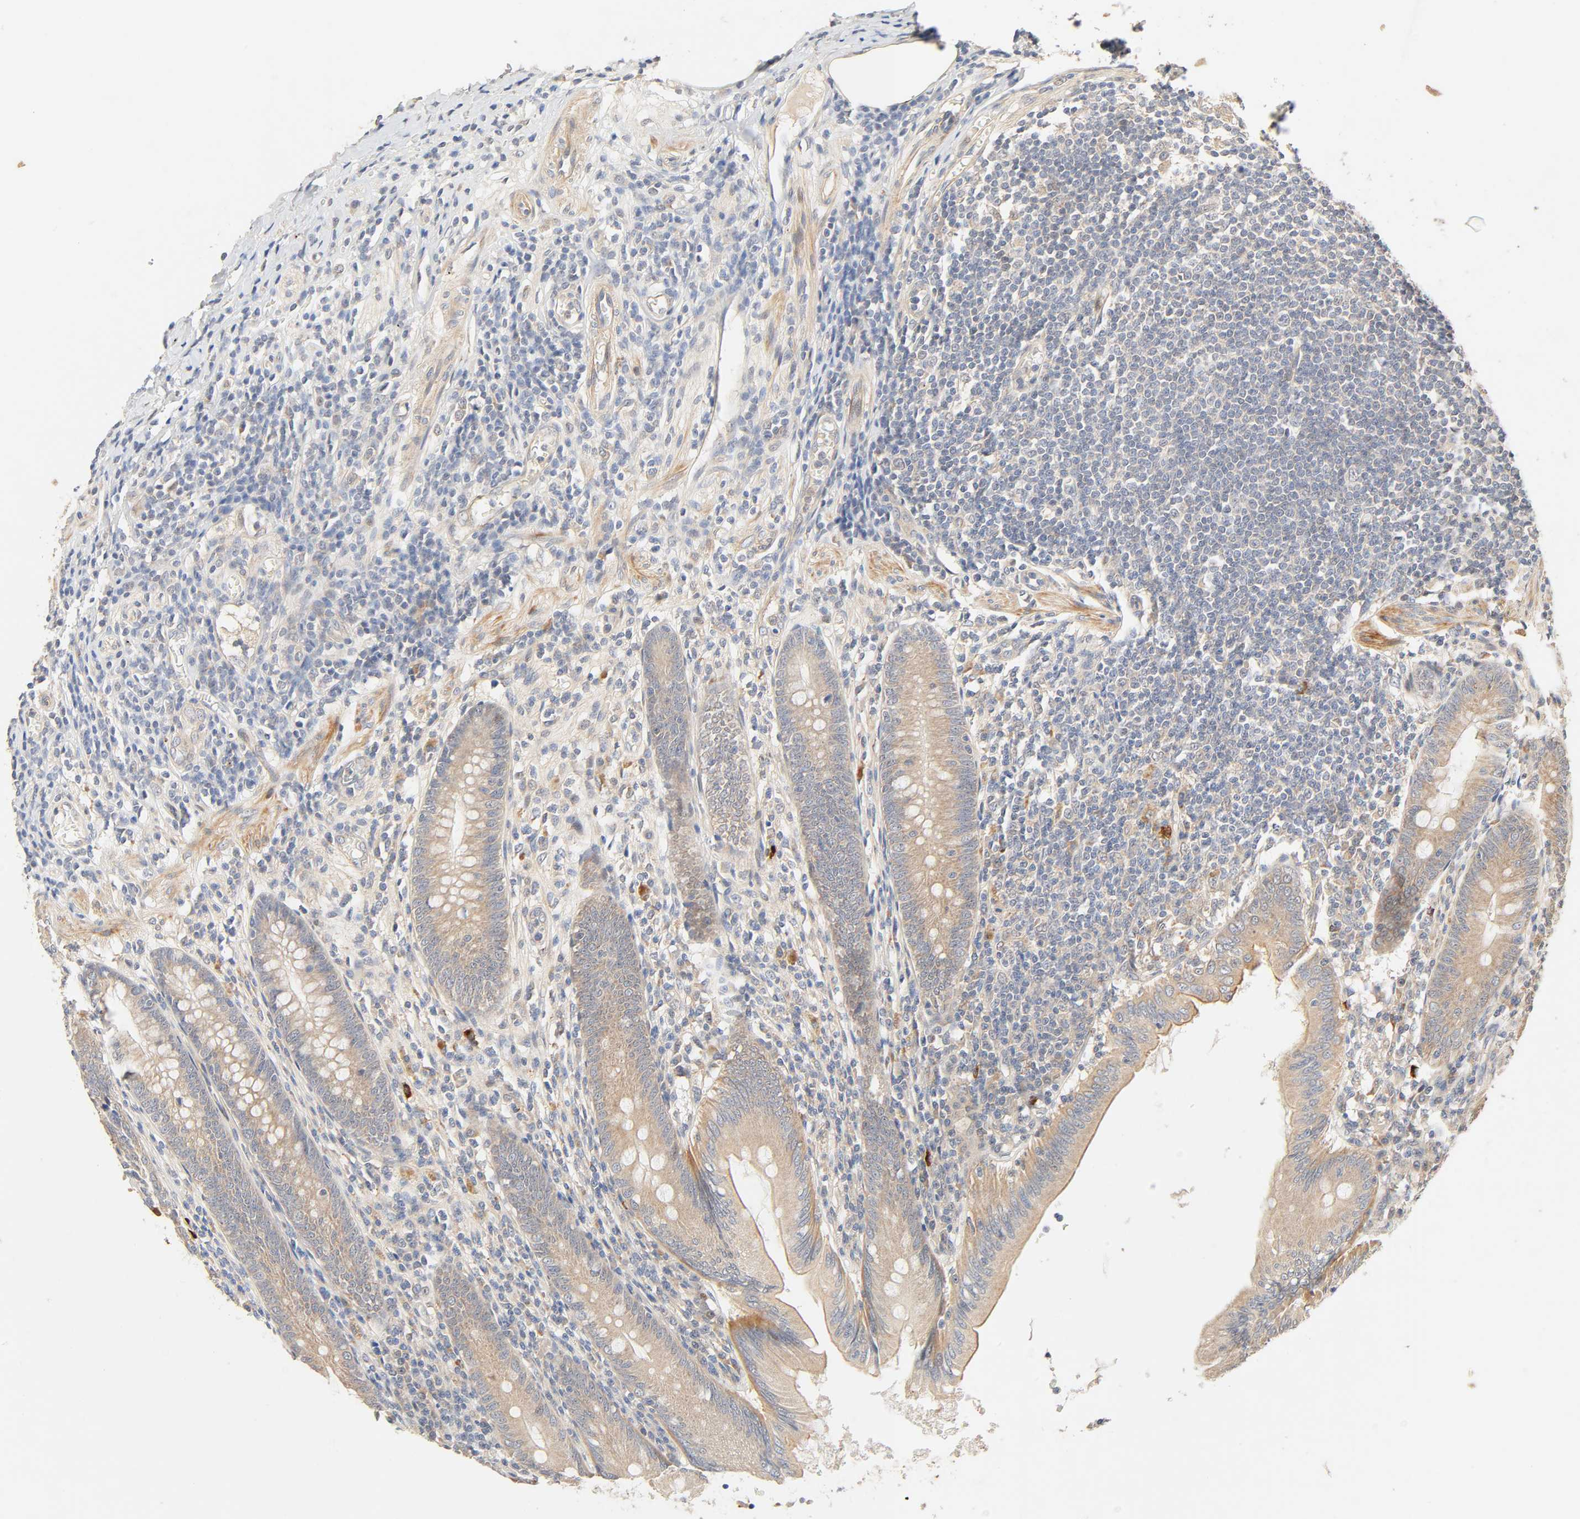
{"staining": {"intensity": "weak", "quantity": ">75%", "location": "cytoplasmic/membranous"}, "tissue": "appendix", "cell_type": "Glandular cells", "image_type": "normal", "snomed": [{"axis": "morphology", "description": "Normal tissue, NOS"}, {"axis": "morphology", "description": "Inflammation, NOS"}, {"axis": "topography", "description": "Appendix"}], "caption": "A brown stain labels weak cytoplasmic/membranous positivity of a protein in glandular cells of unremarkable appendix.", "gene": "CACNA1G", "patient": {"sex": "male", "age": 46}}